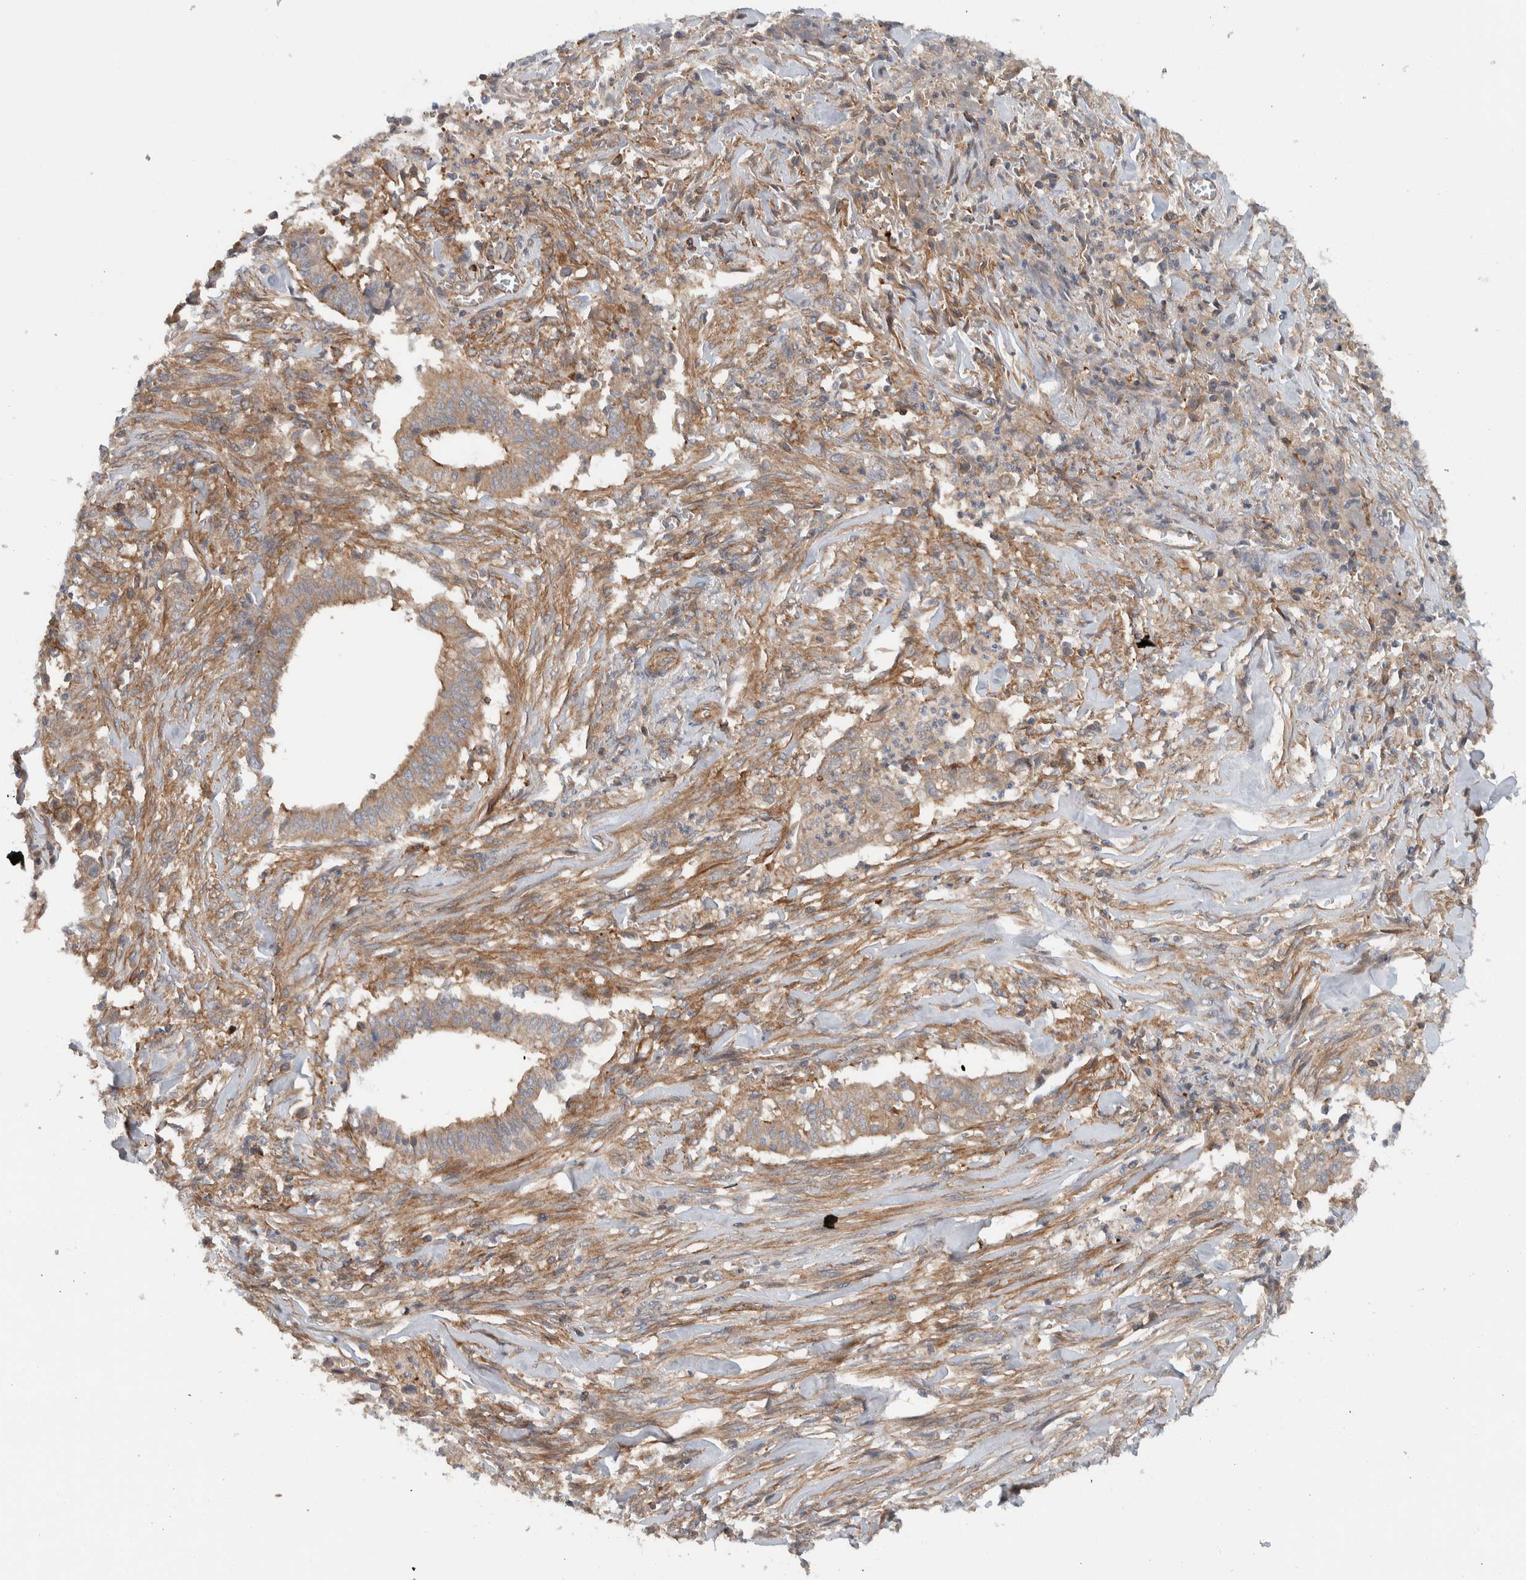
{"staining": {"intensity": "weak", "quantity": ">75%", "location": "cytoplasmic/membranous"}, "tissue": "cervical cancer", "cell_type": "Tumor cells", "image_type": "cancer", "snomed": [{"axis": "morphology", "description": "Adenocarcinoma, NOS"}, {"axis": "topography", "description": "Cervix"}], "caption": "Immunohistochemical staining of adenocarcinoma (cervical) demonstrates low levels of weak cytoplasmic/membranous staining in approximately >75% of tumor cells.", "gene": "MPRIP", "patient": {"sex": "female", "age": 44}}